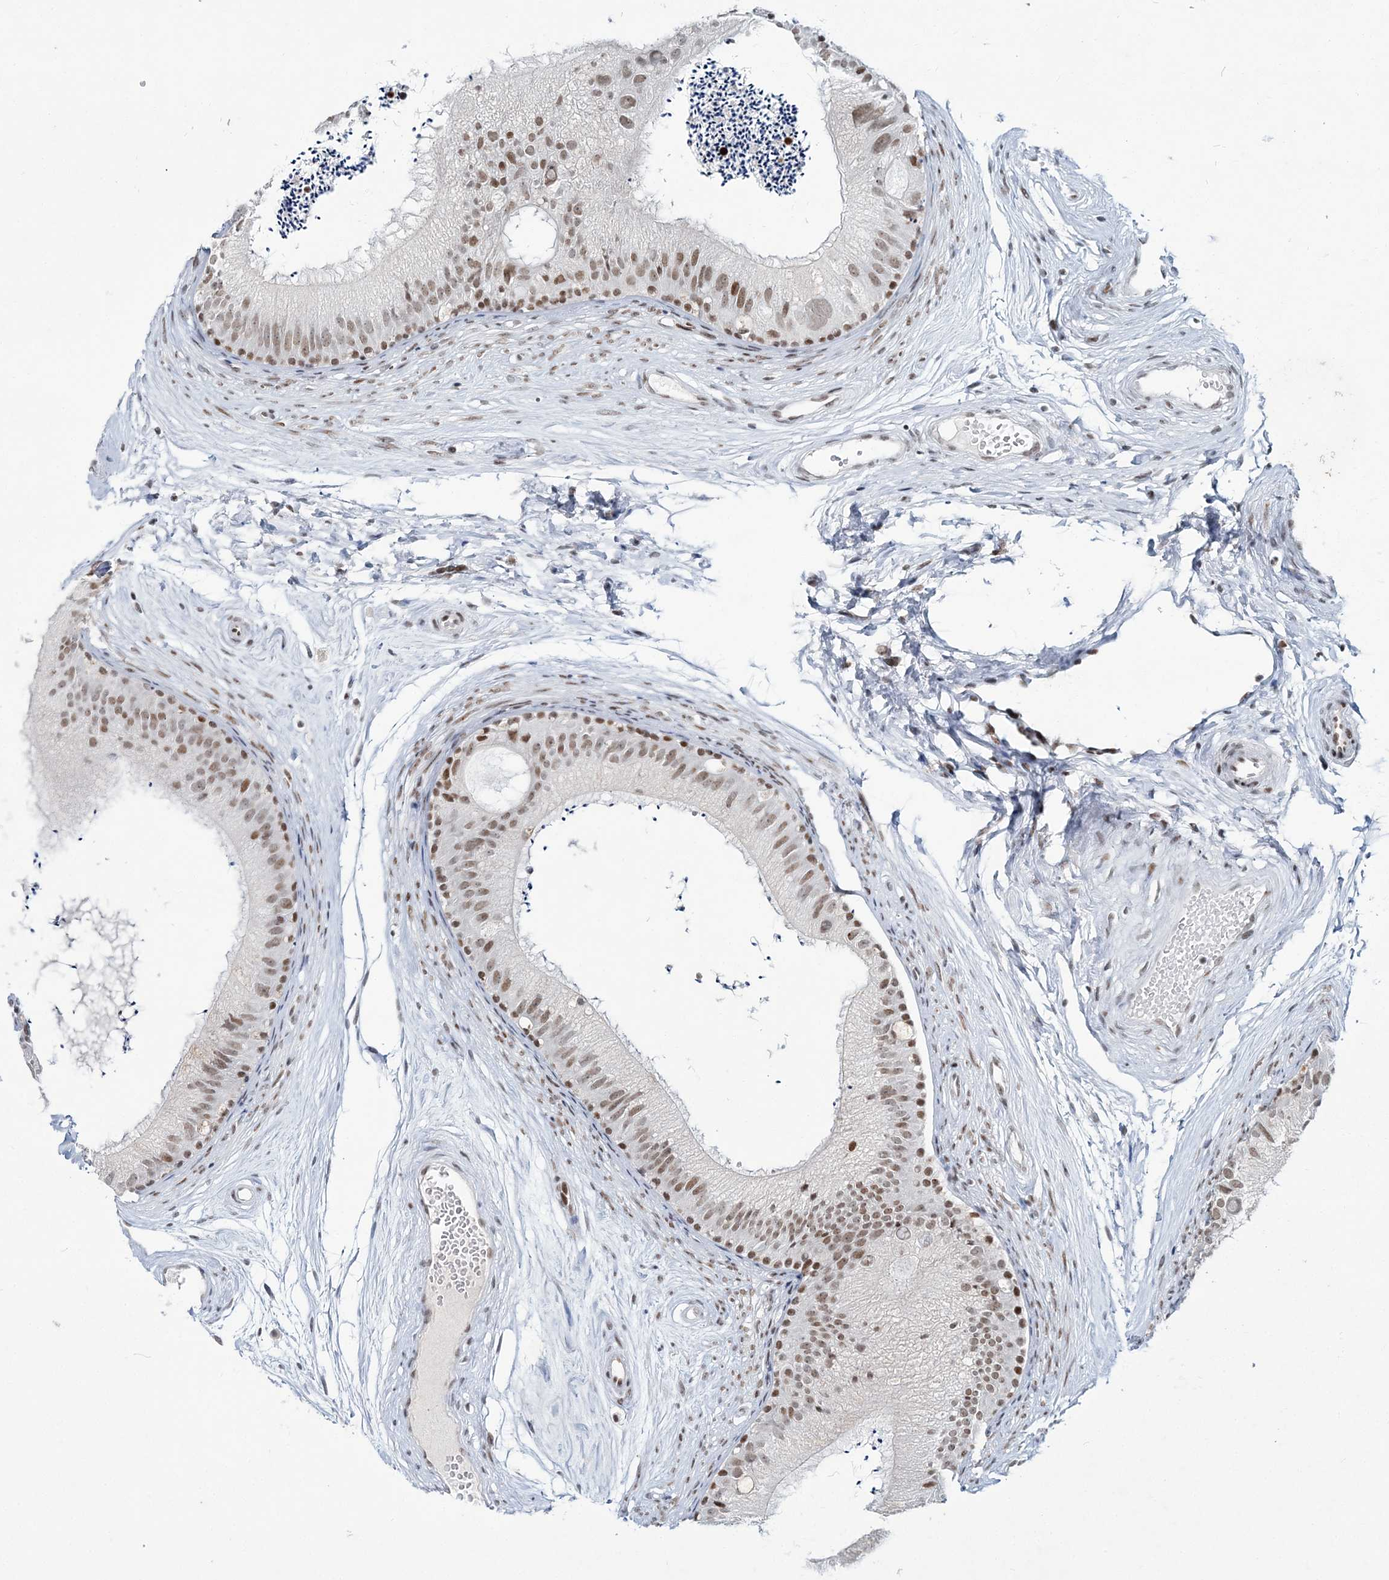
{"staining": {"intensity": "moderate", "quantity": ">75%", "location": "nuclear"}, "tissue": "epididymis", "cell_type": "Glandular cells", "image_type": "normal", "snomed": [{"axis": "morphology", "description": "Normal tissue, NOS"}, {"axis": "topography", "description": "Epididymis"}], "caption": "Approximately >75% of glandular cells in benign epididymis exhibit moderate nuclear protein staining as visualized by brown immunohistochemical staining.", "gene": "LRRFIP2", "patient": {"sex": "male", "age": 56}}